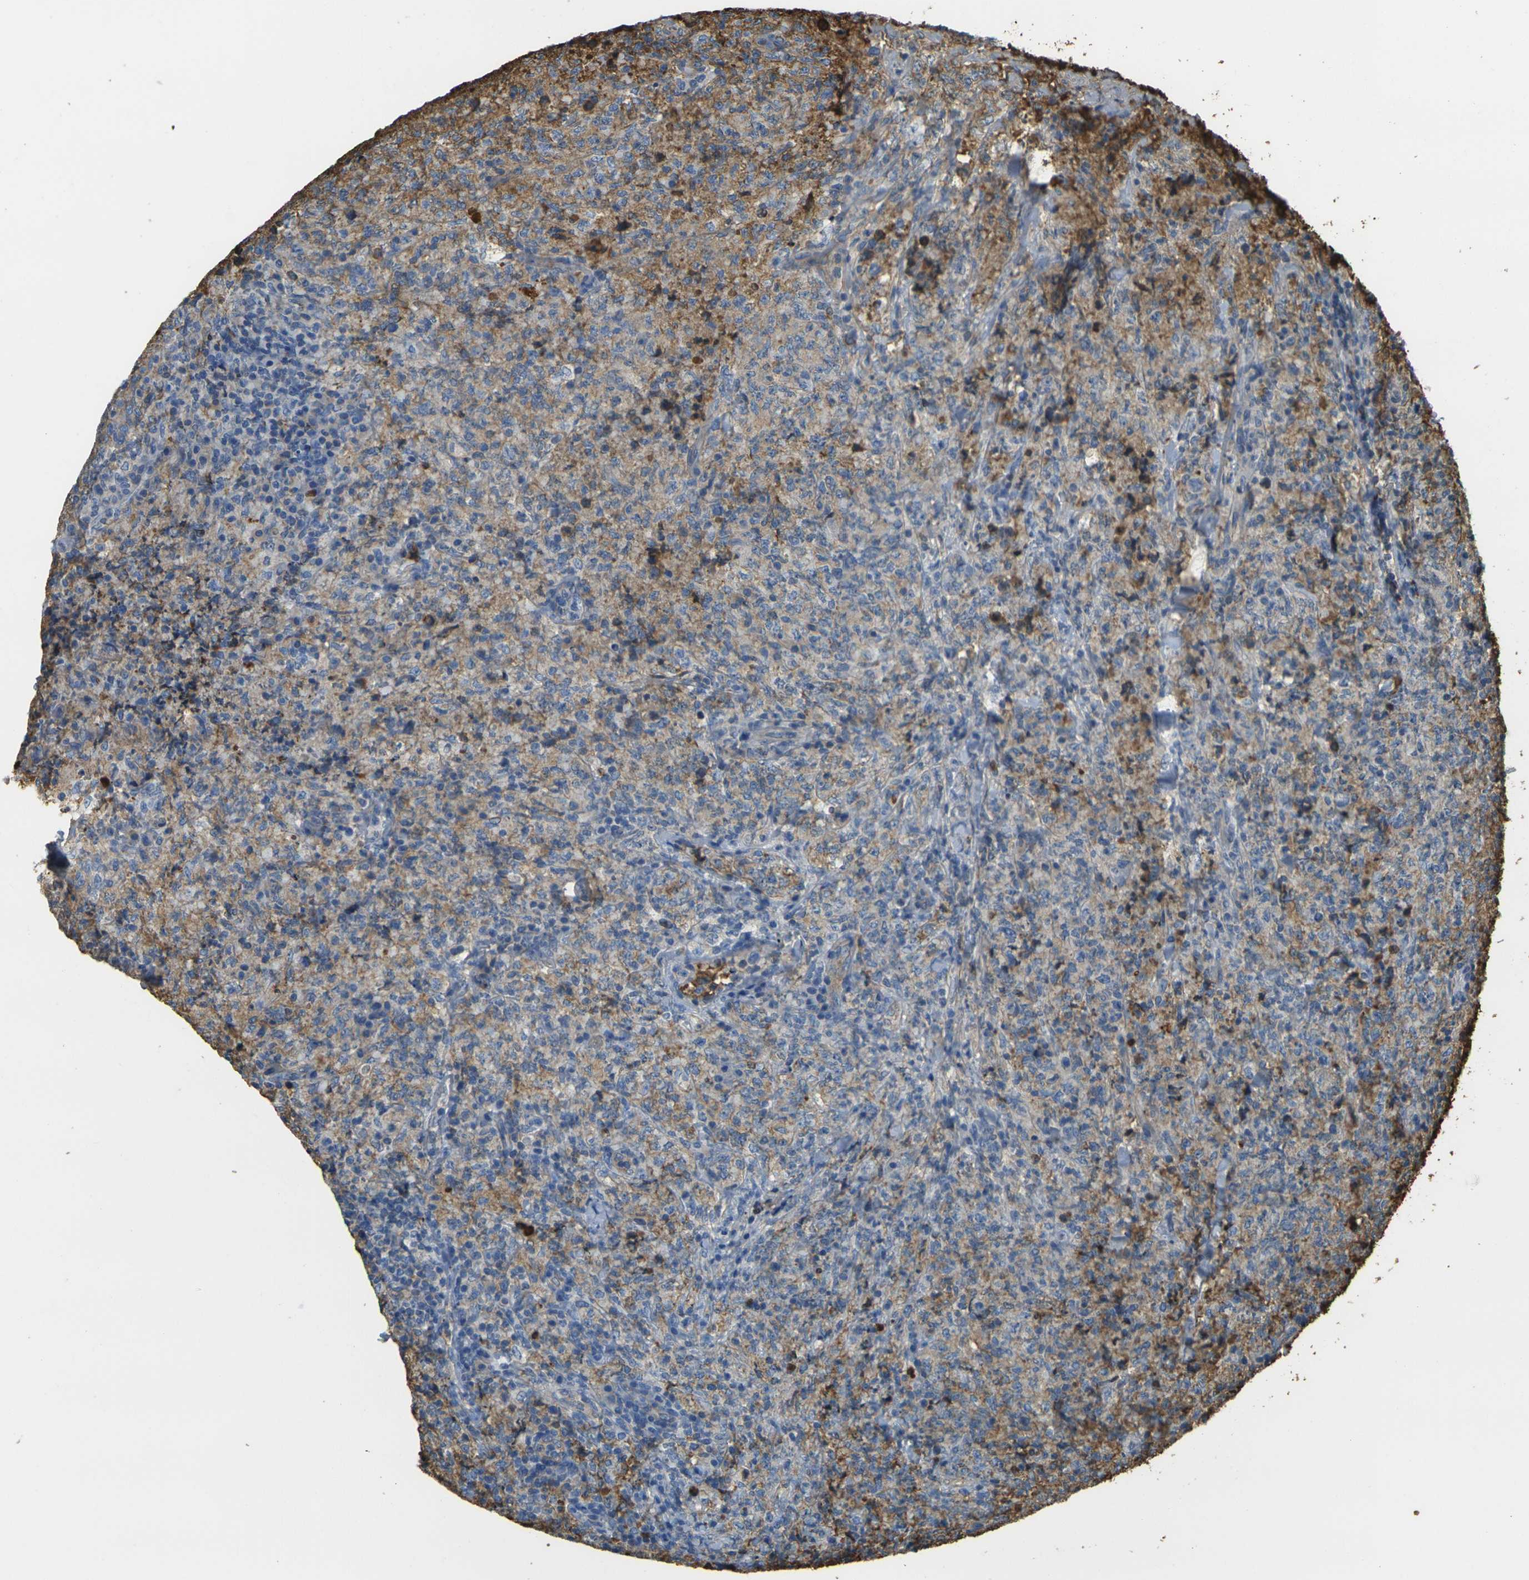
{"staining": {"intensity": "weak", "quantity": "25%-75%", "location": "cytoplasmic/membranous"}, "tissue": "lymphoma", "cell_type": "Tumor cells", "image_type": "cancer", "snomed": [{"axis": "morphology", "description": "Malignant lymphoma, non-Hodgkin's type, High grade"}, {"axis": "topography", "description": "Tonsil"}], "caption": "The immunohistochemical stain labels weak cytoplasmic/membranous staining in tumor cells of malignant lymphoma, non-Hodgkin's type (high-grade) tissue.", "gene": "PLCD1", "patient": {"sex": "female", "age": 36}}